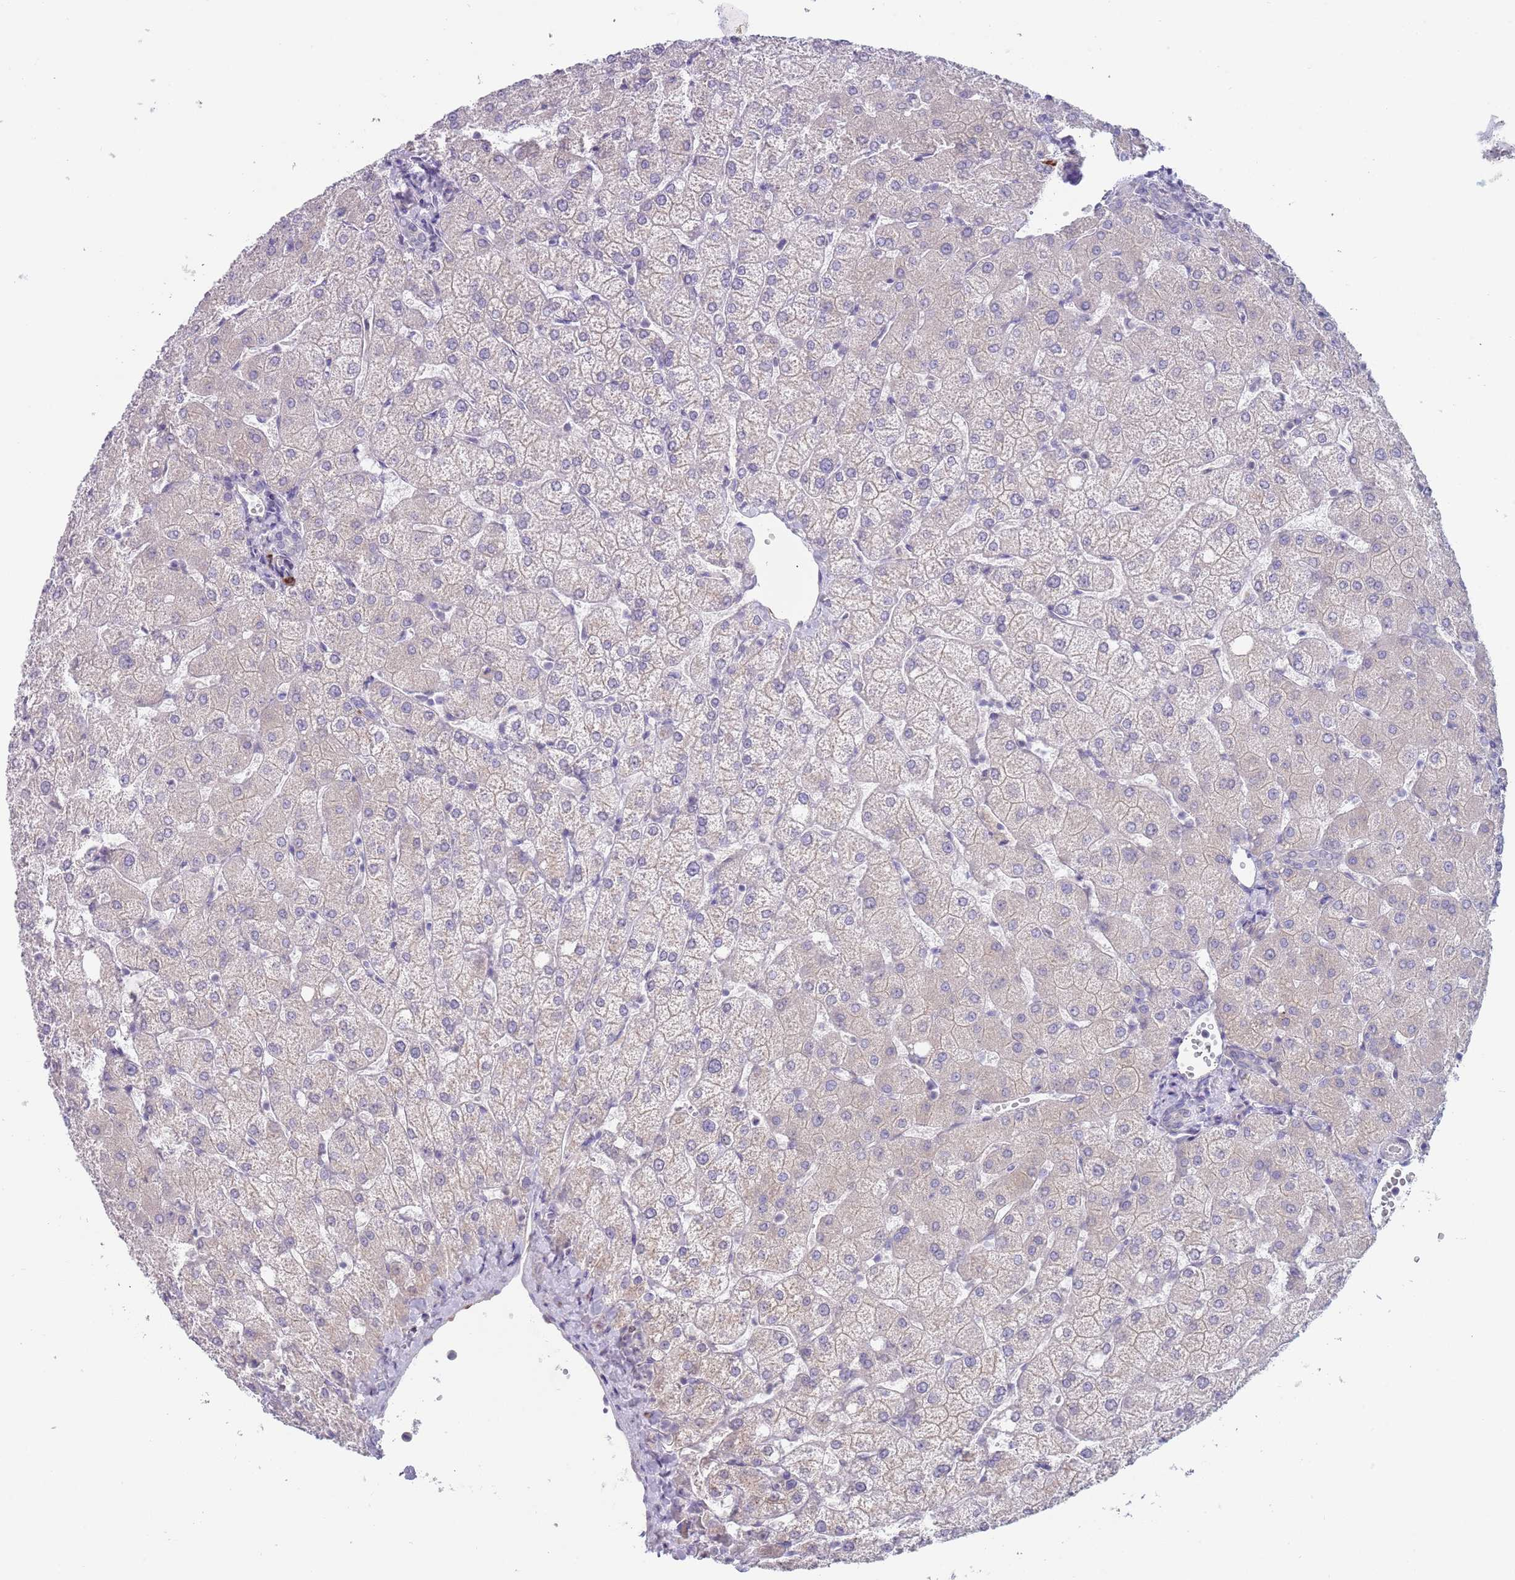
{"staining": {"intensity": "negative", "quantity": "none", "location": "none"}, "tissue": "liver", "cell_type": "Cholangiocytes", "image_type": "normal", "snomed": [{"axis": "morphology", "description": "Normal tissue, NOS"}, {"axis": "topography", "description": "Liver"}], "caption": "A histopathology image of human liver is negative for staining in cholangiocytes. Brightfield microscopy of IHC stained with DAB (3,3'-diaminobenzidine) (brown) and hematoxylin (blue), captured at high magnification.", "gene": "TNRC6C", "patient": {"sex": "female", "age": 54}}